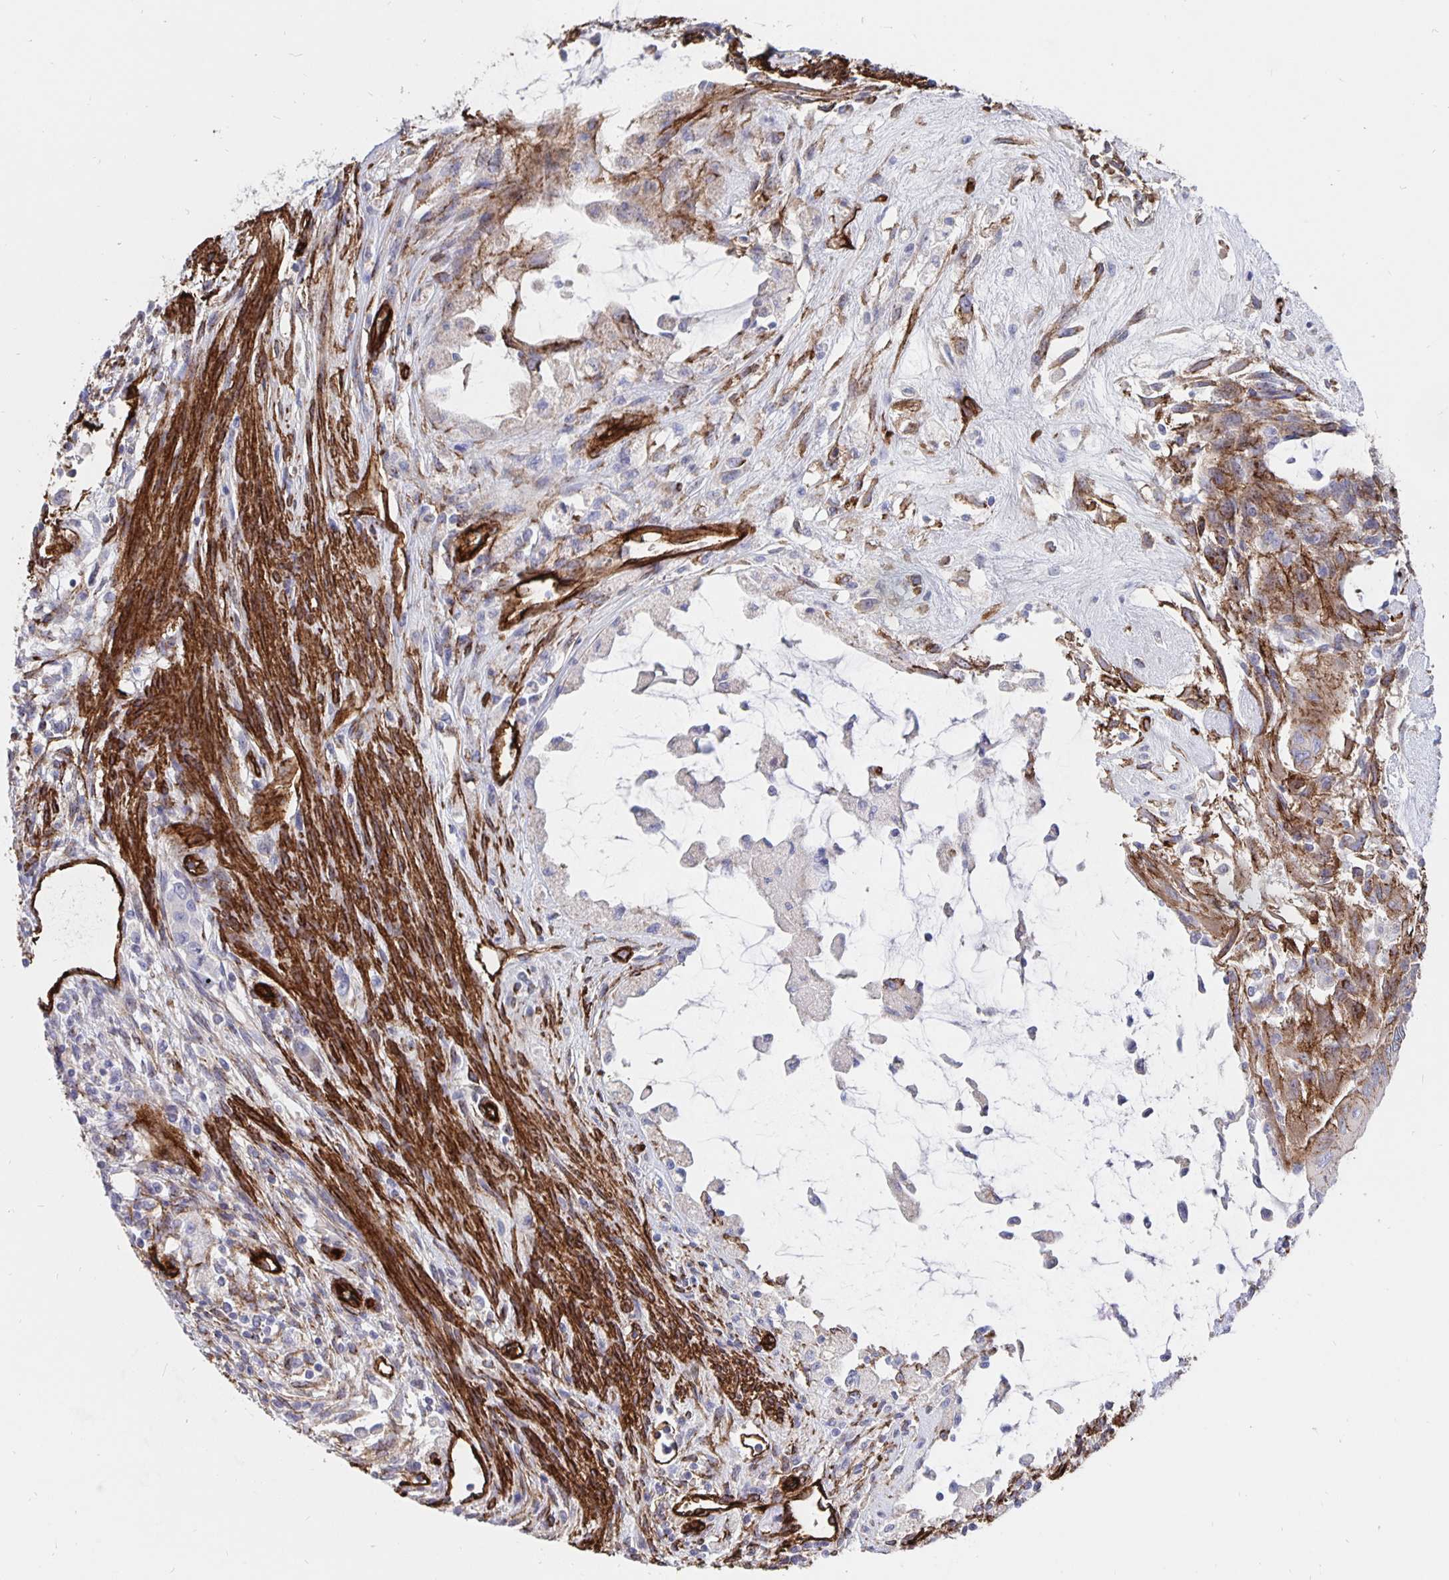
{"staining": {"intensity": "strong", "quantity": "<25%", "location": "cytoplasmic/membranous"}, "tissue": "testis cancer", "cell_type": "Tumor cells", "image_type": "cancer", "snomed": [{"axis": "morphology", "description": "Carcinoma, Embryonal, NOS"}, {"axis": "topography", "description": "Testis"}], "caption": "Testis cancer (embryonal carcinoma) stained for a protein (brown) exhibits strong cytoplasmic/membranous positive expression in about <25% of tumor cells.", "gene": "DCHS2", "patient": {"sex": "male", "age": 37}}